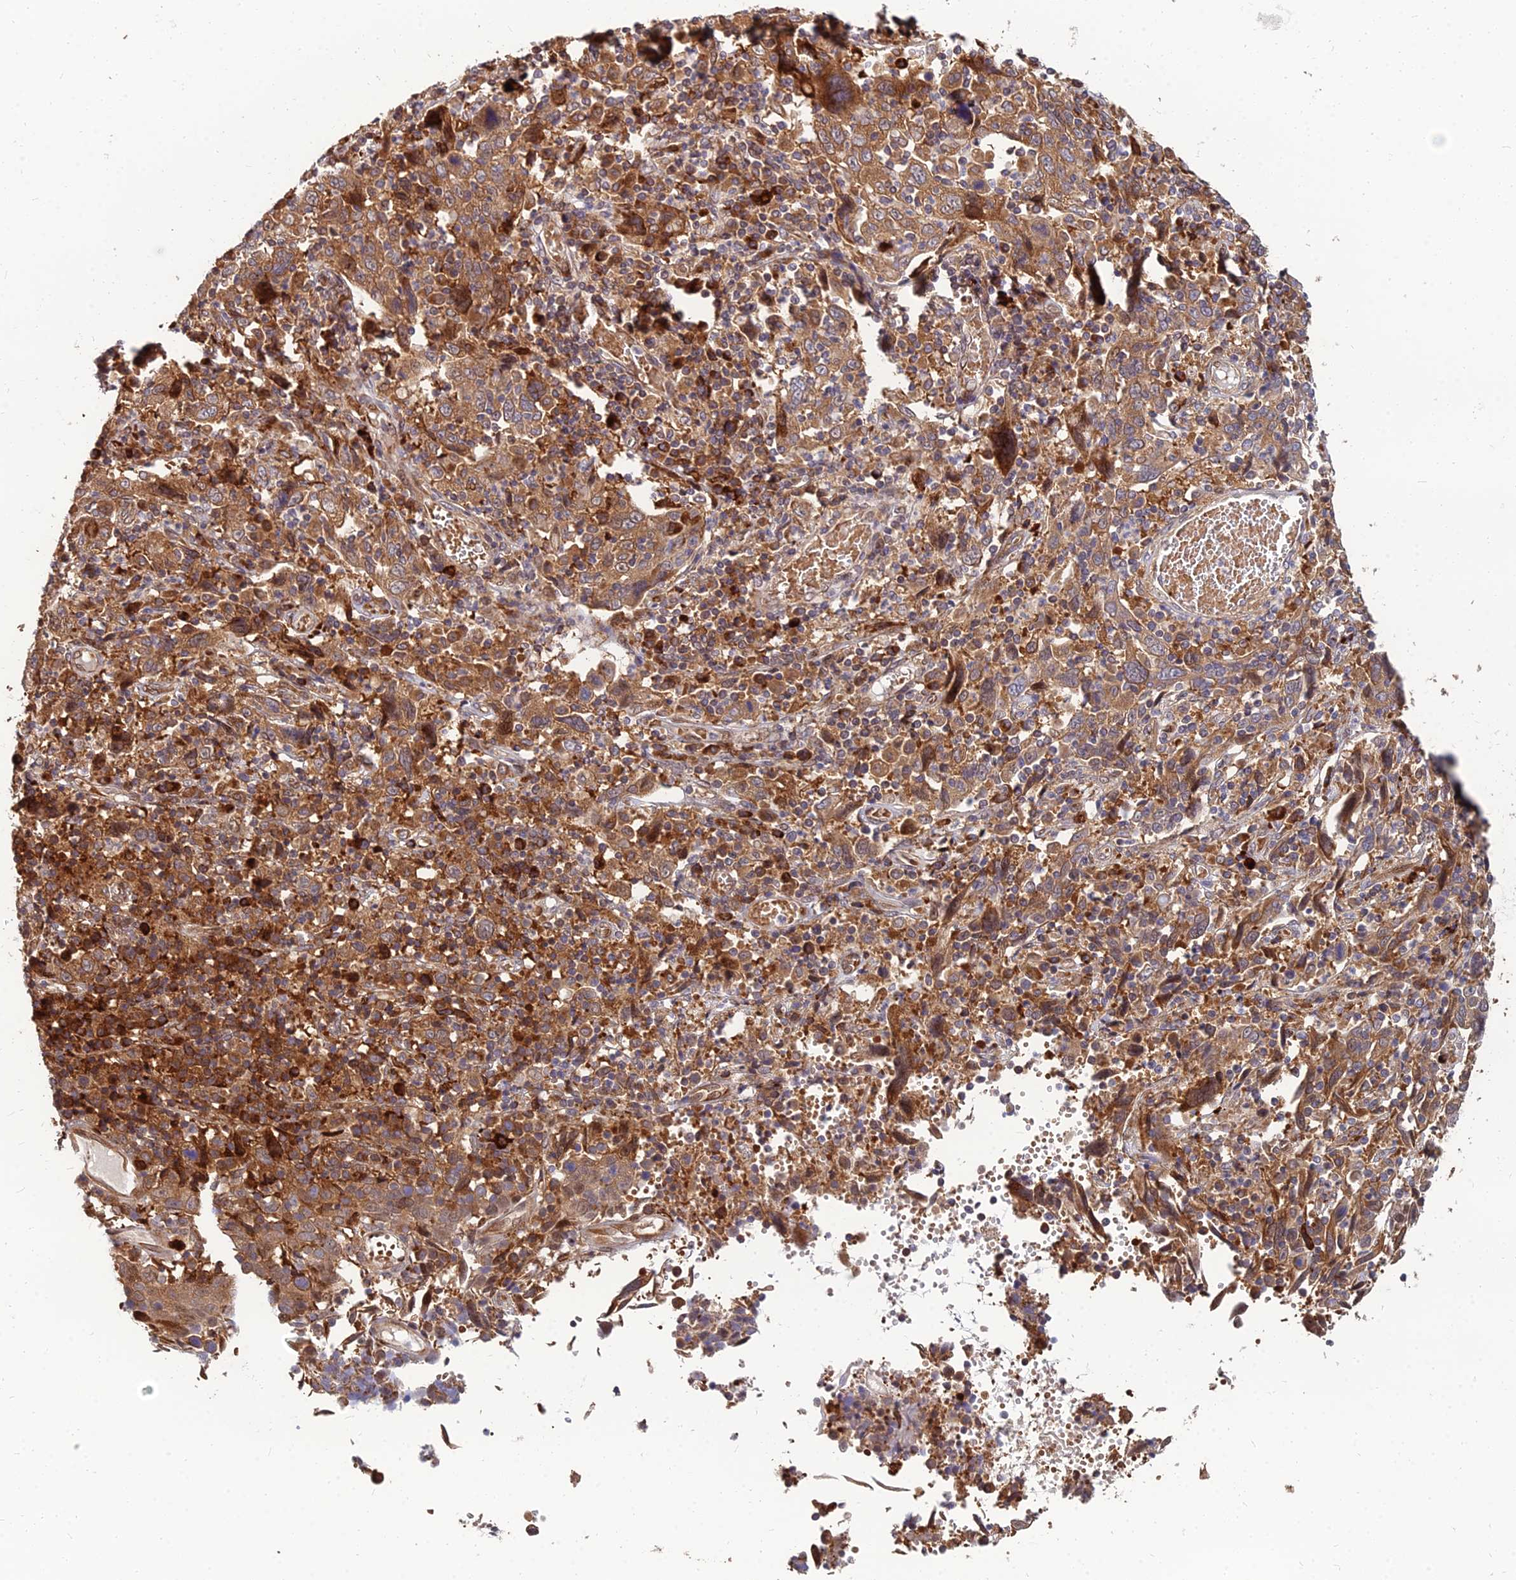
{"staining": {"intensity": "moderate", "quantity": ">75%", "location": "cytoplasmic/membranous"}, "tissue": "cervical cancer", "cell_type": "Tumor cells", "image_type": "cancer", "snomed": [{"axis": "morphology", "description": "Squamous cell carcinoma, NOS"}, {"axis": "topography", "description": "Cervix"}], "caption": "Immunohistochemistry (IHC) of cervical squamous cell carcinoma reveals medium levels of moderate cytoplasmic/membranous positivity in about >75% of tumor cells. (DAB (3,3'-diaminobenzidine) IHC, brown staining for protein, blue staining for nuclei).", "gene": "CCT6B", "patient": {"sex": "female", "age": 46}}